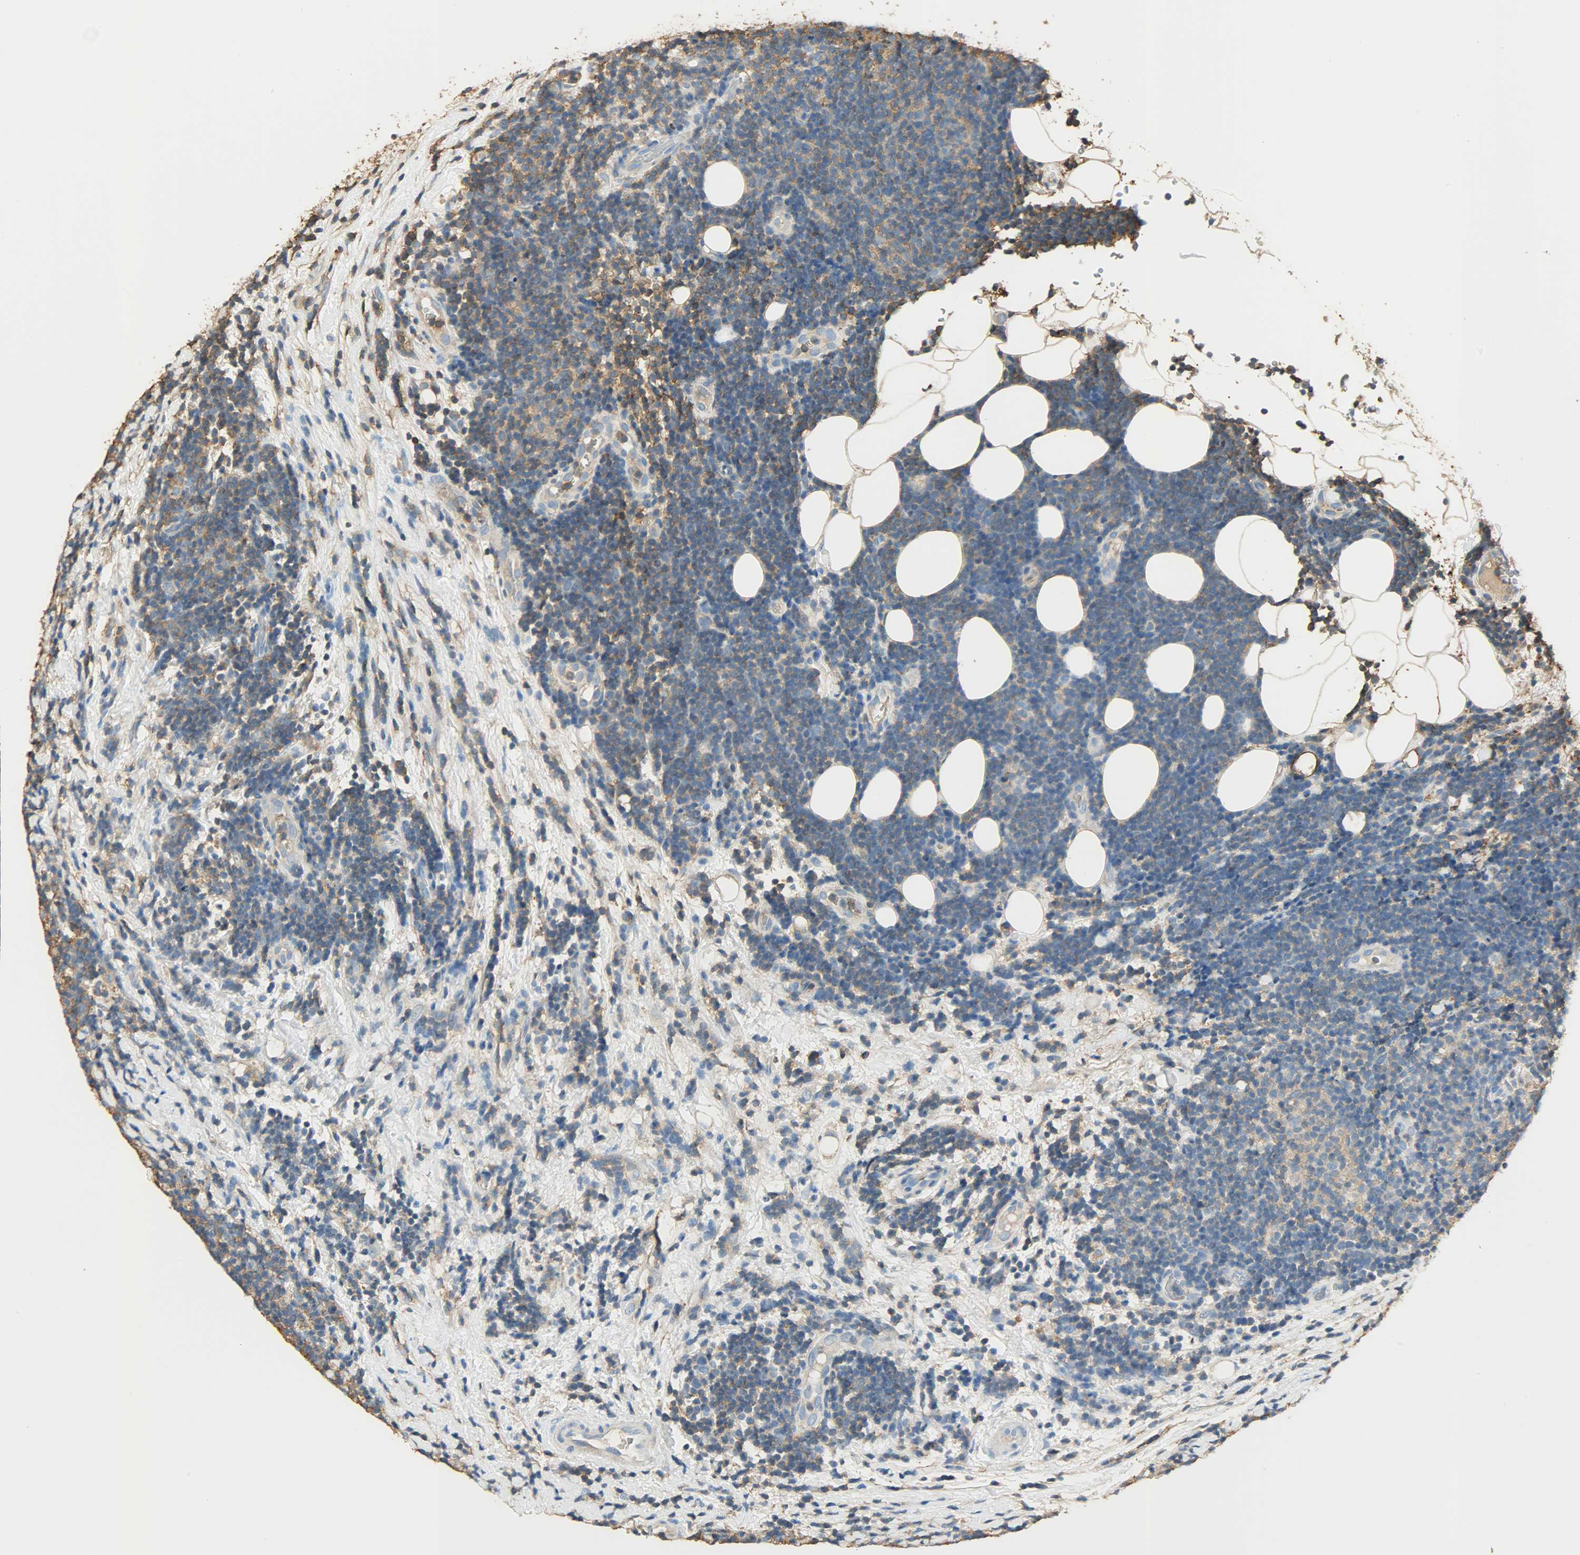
{"staining": {"intensity": "weak", "quantity": ">75%", "location": "cytoplasmic/membranous"}, "tissue": "lymphoma", "cell_type": "Tumor cells", "image_type": "cancer", "snomed": [{"axis": "morphology", "description": "Malignant lymphoma, non-Hodgkin's type, Low grade"}, {"axis": "topography", "description": "Lymph node"}], "caption": "There is low levels of weak cytoplasmic/membranous staining in tumor cells of malignant lymphoma, non-Hodgkin's type (low-grade), as demonstrated by immunohistochemical staining (brown color).", "gene": "ANXA6", "patient": {"sex": "male", "age": 83}}